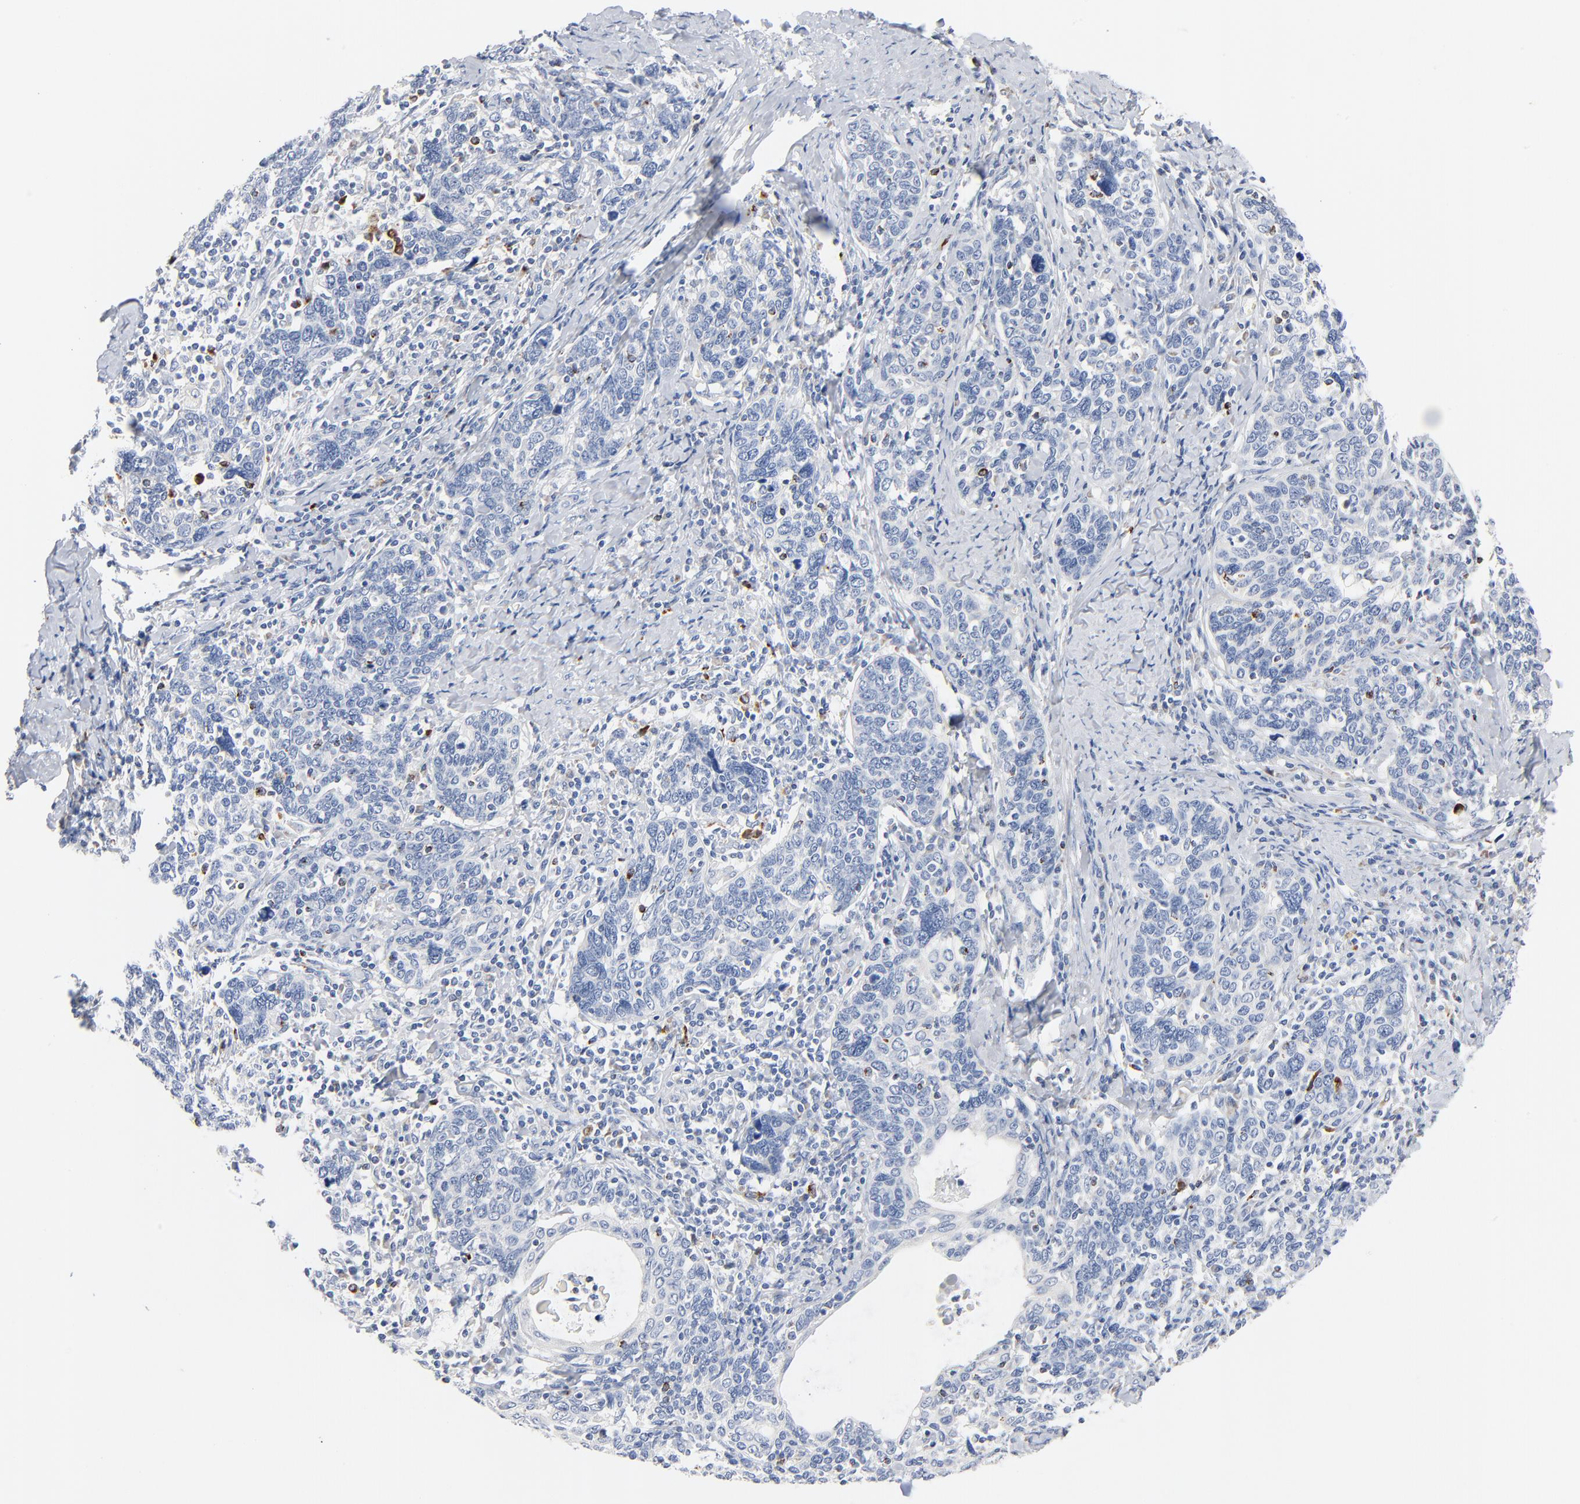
{"staining": {"intensity": "negative", "quantity": "none", "location": "none"}, "tissue": "cervical cancer", "cell_type": "Tumor cells", "image_type": "cancer", "snomed": [{"axis": "morphology", "description": "Squamous cell carcinoma, NOS"}, {"axis": "topography", "description": "Cervix"}], "caption": "A micrograph of human squamous cell carcinoma (cervical) is negative for staining in tumor cells.", "gene": "GZMB", "patient": {"sex": "female", "age": 41}}